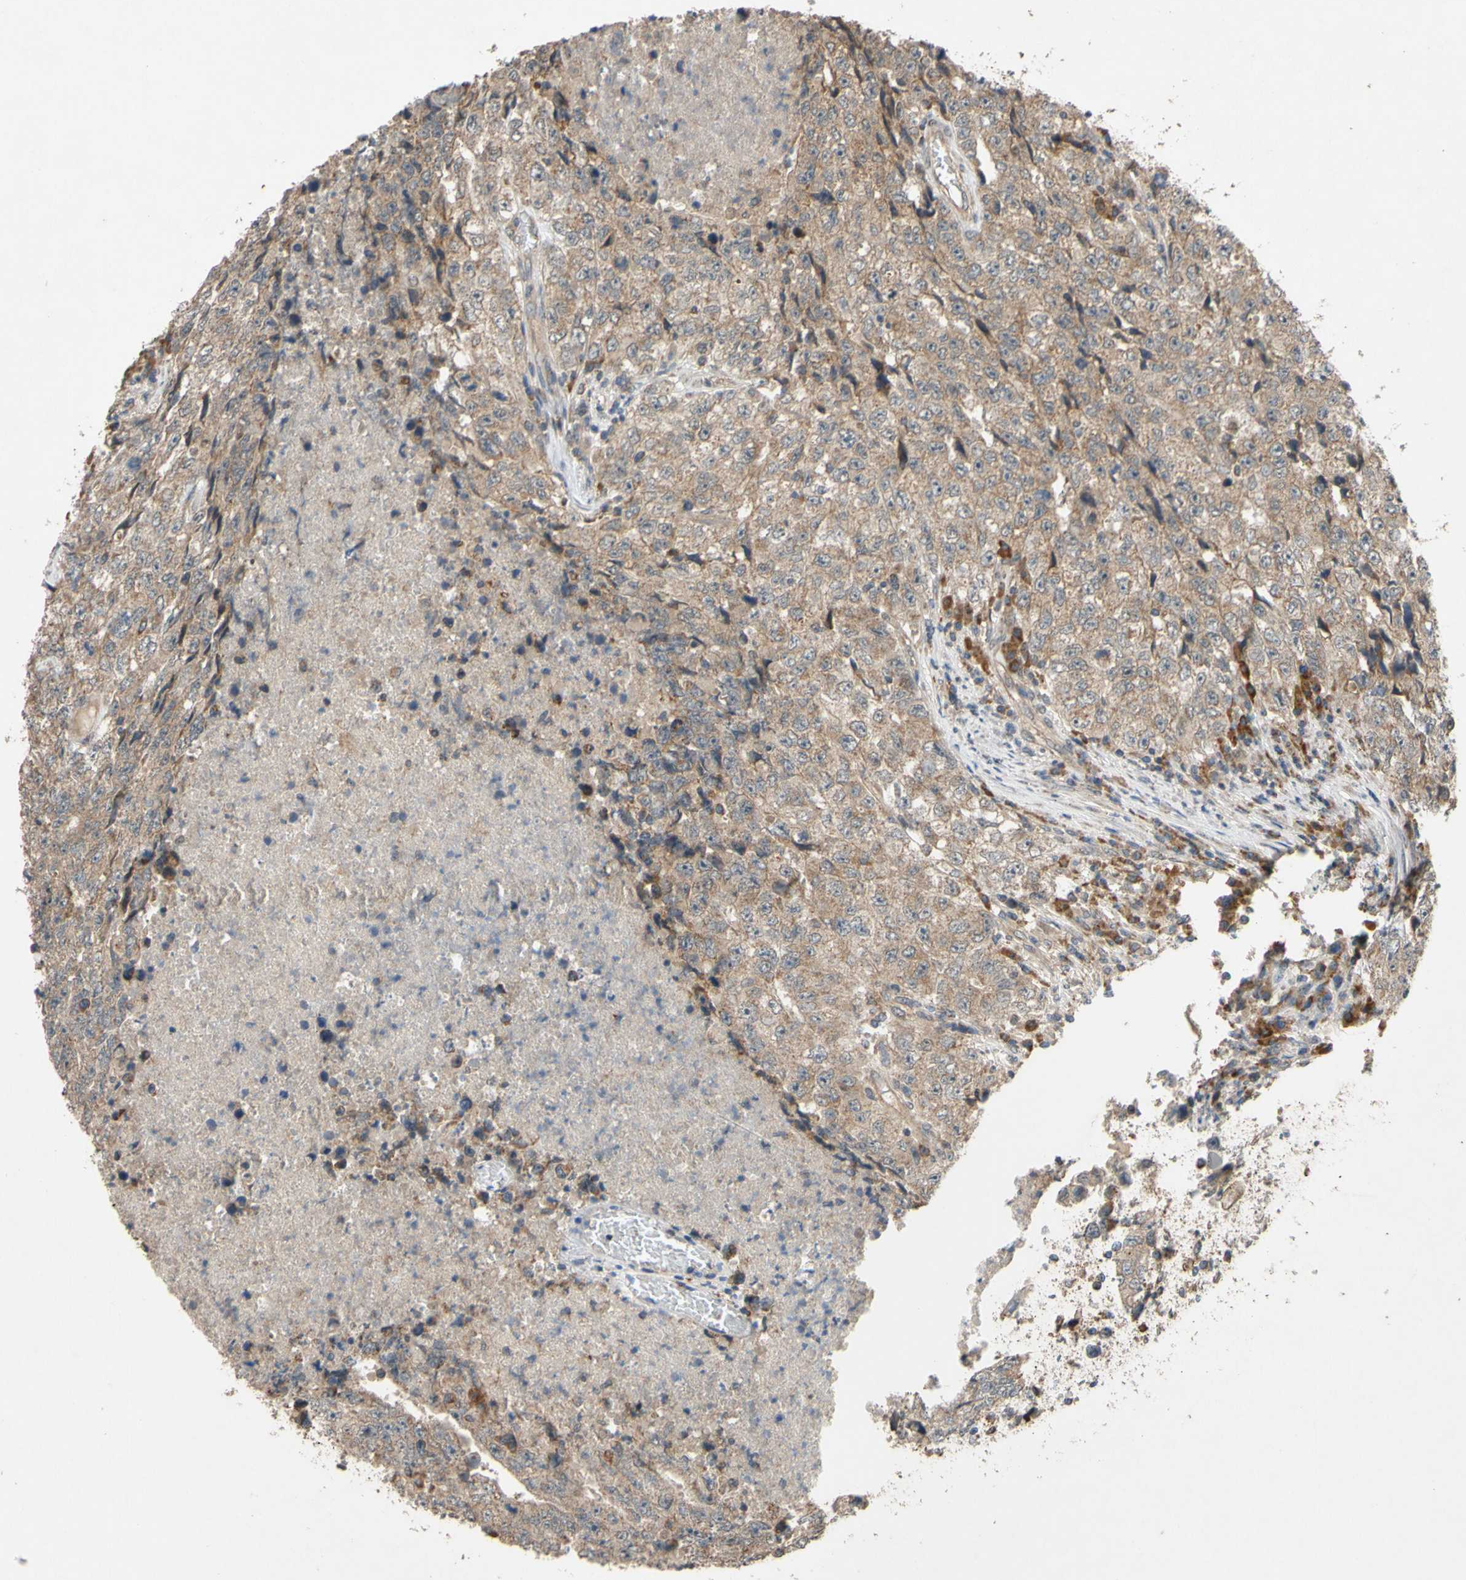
{"staining": {"intensity": "moderate", "quantity": ">75%", "location": "cytoplasmic/membranous"}, "tissue": "testis cancer", "cell_type": "Tumor cells", "image_type": "cancer", "snomed": [{"axis": "morphology", "description": "Necrosis, NOS"}, {"axis": "morphology", "description": "Carcinoma, Embryonal, NOS"}, {"axis": "topography", "description": "Testis"}], "caption": "High-magnification brightfield microscopy of testis cancer (embryonal carcinoma) stained with DAB (3,3'-diaminobenzidine) (brown) and counterstained with hematoxylin (blue). tumor cells exhibit moderate cytoplasmic/membranous expression is seen in about>75% of cells.", "gene": "CD164", "patient": {"sex": "male", "age": 19}}